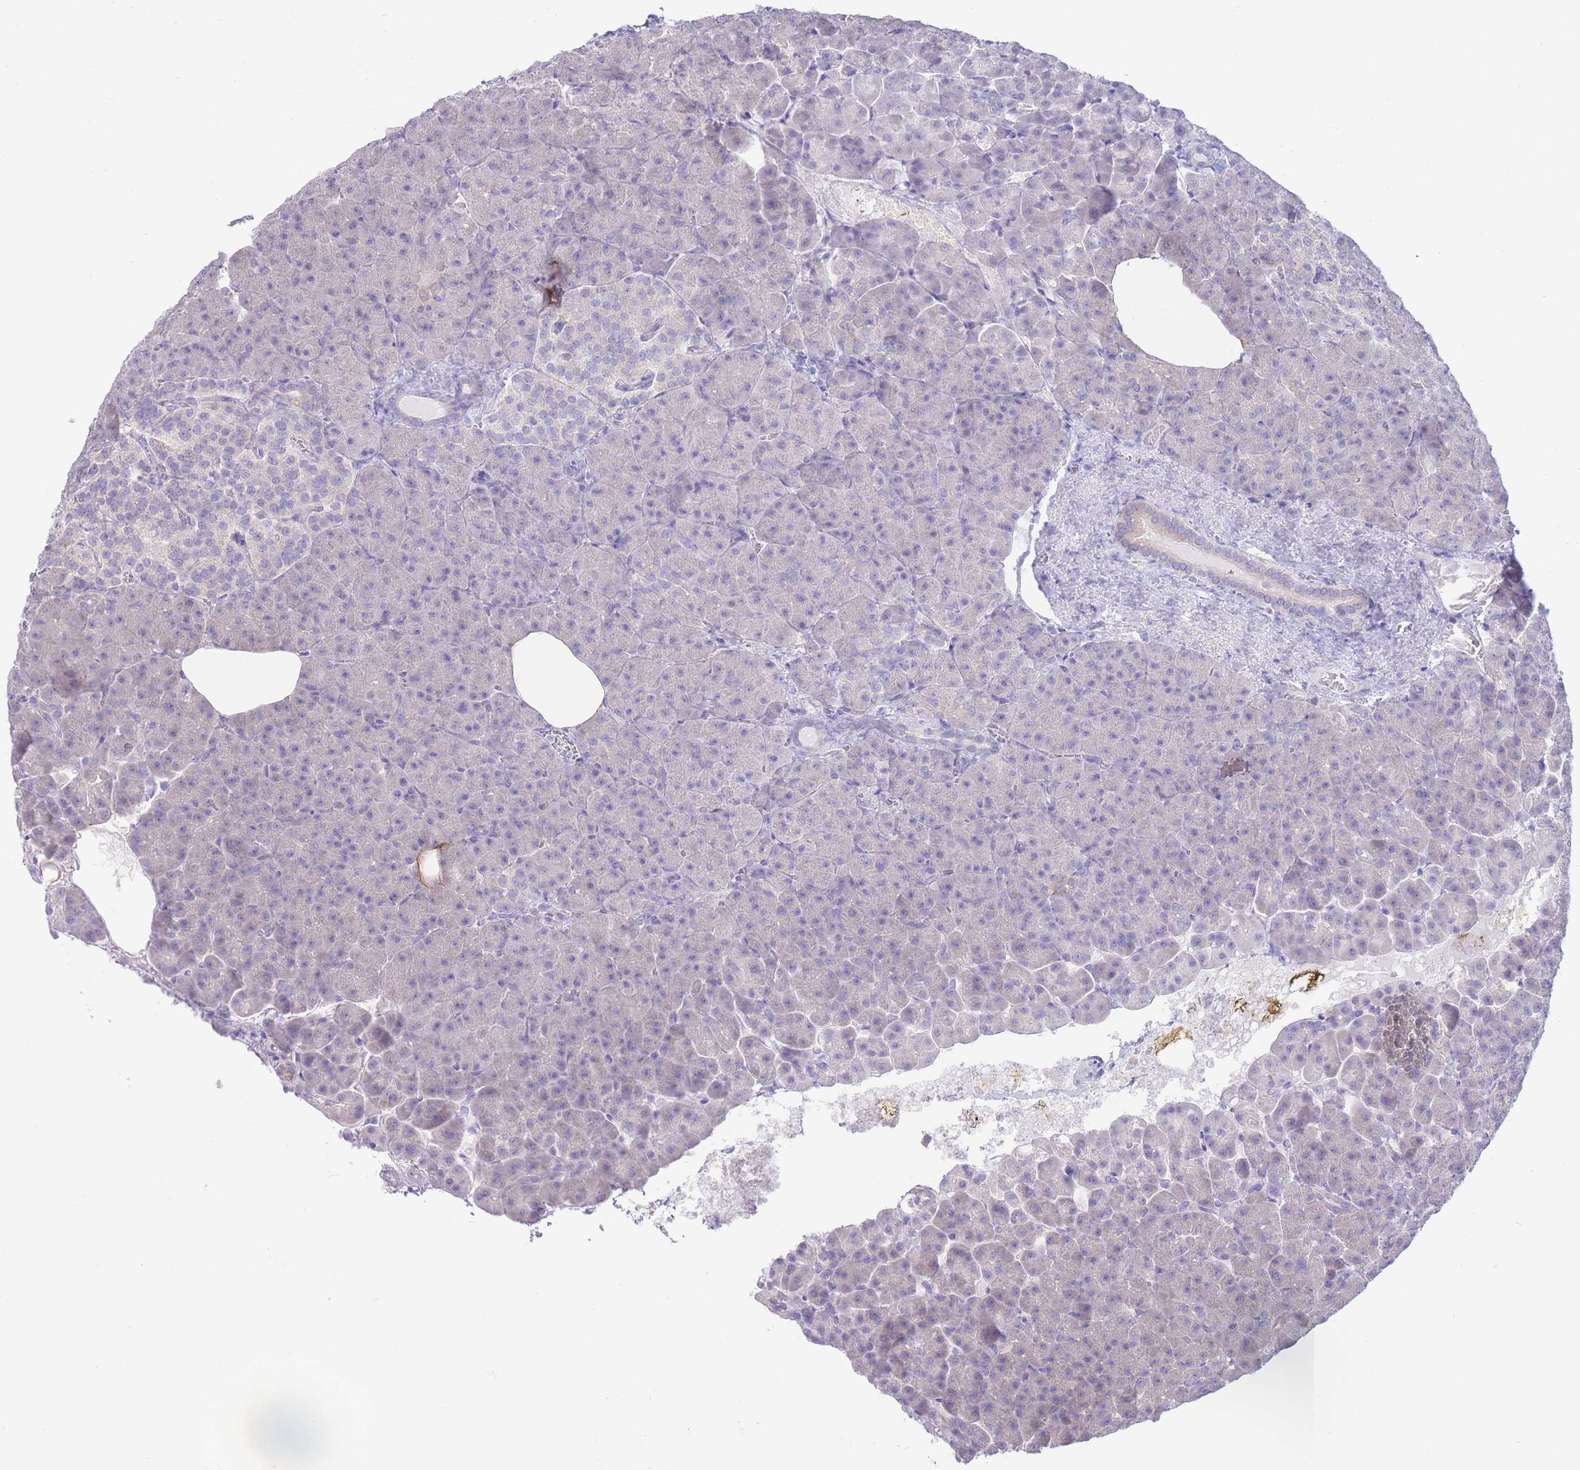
{"staining": {"intensity": "negative", "quantity": "none", "location": "none"}, "tissue": "pancreas", "cell_type": "Exocrine glandular cells", "image_type": "normal", "snomed": [{"axis": "morphology", "description": "Normal tissue, NOS"}, {"axis": "topography", "description": "Pancreas"}], "caption": "Exocrine glandular cells show no significant protein staining in benign pancreas. Brightfield microscopy of IHC stained with DAB (brown) and hematoxylin (blue), captured at high magnification.", "gene": "FAH", "patient": {"sex": "female", "age": 74}}